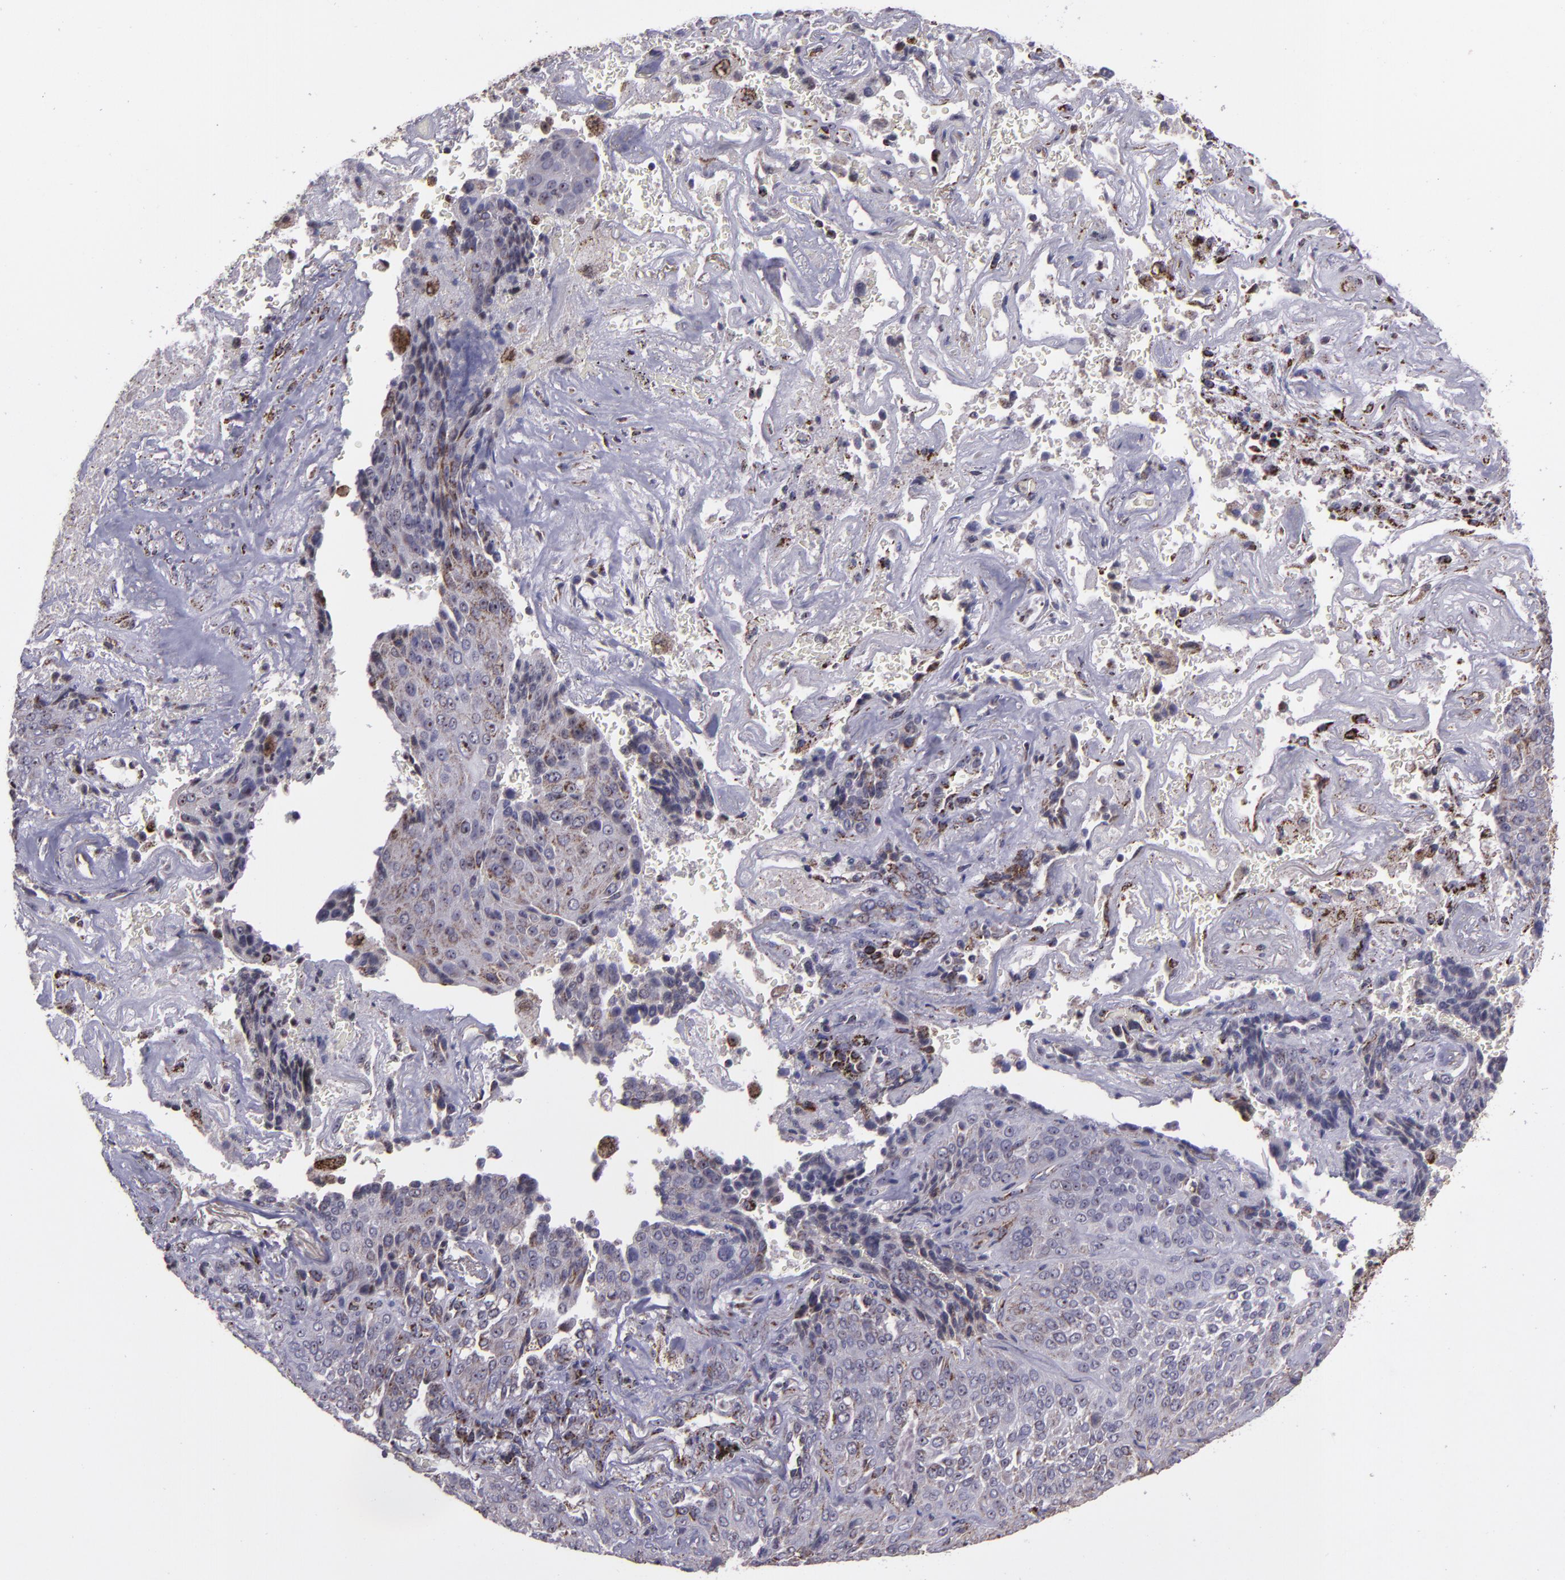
{"staining": {"intensity": "moderate", "quantity": "25%-75%", "location": "cytoplasmic/membranous,nuclear"}, "tissue": "lung cancer", "cell_type": "Tumor cells", "image_type": "cancer", "snomed": [{"axis": "morphology", "description": "Squamous cell carcinoma, NOS"}, {"axis": "topography", "description": "Lung"}], "caption": "IHC of lung cancer exhibits medium levels of moderate cytoplasmic/membranous and nuclear staining in approximately 25%-75% of tumor cells.", "gene": "LONP1", "patient": {"sex": "male", "age": 54}}